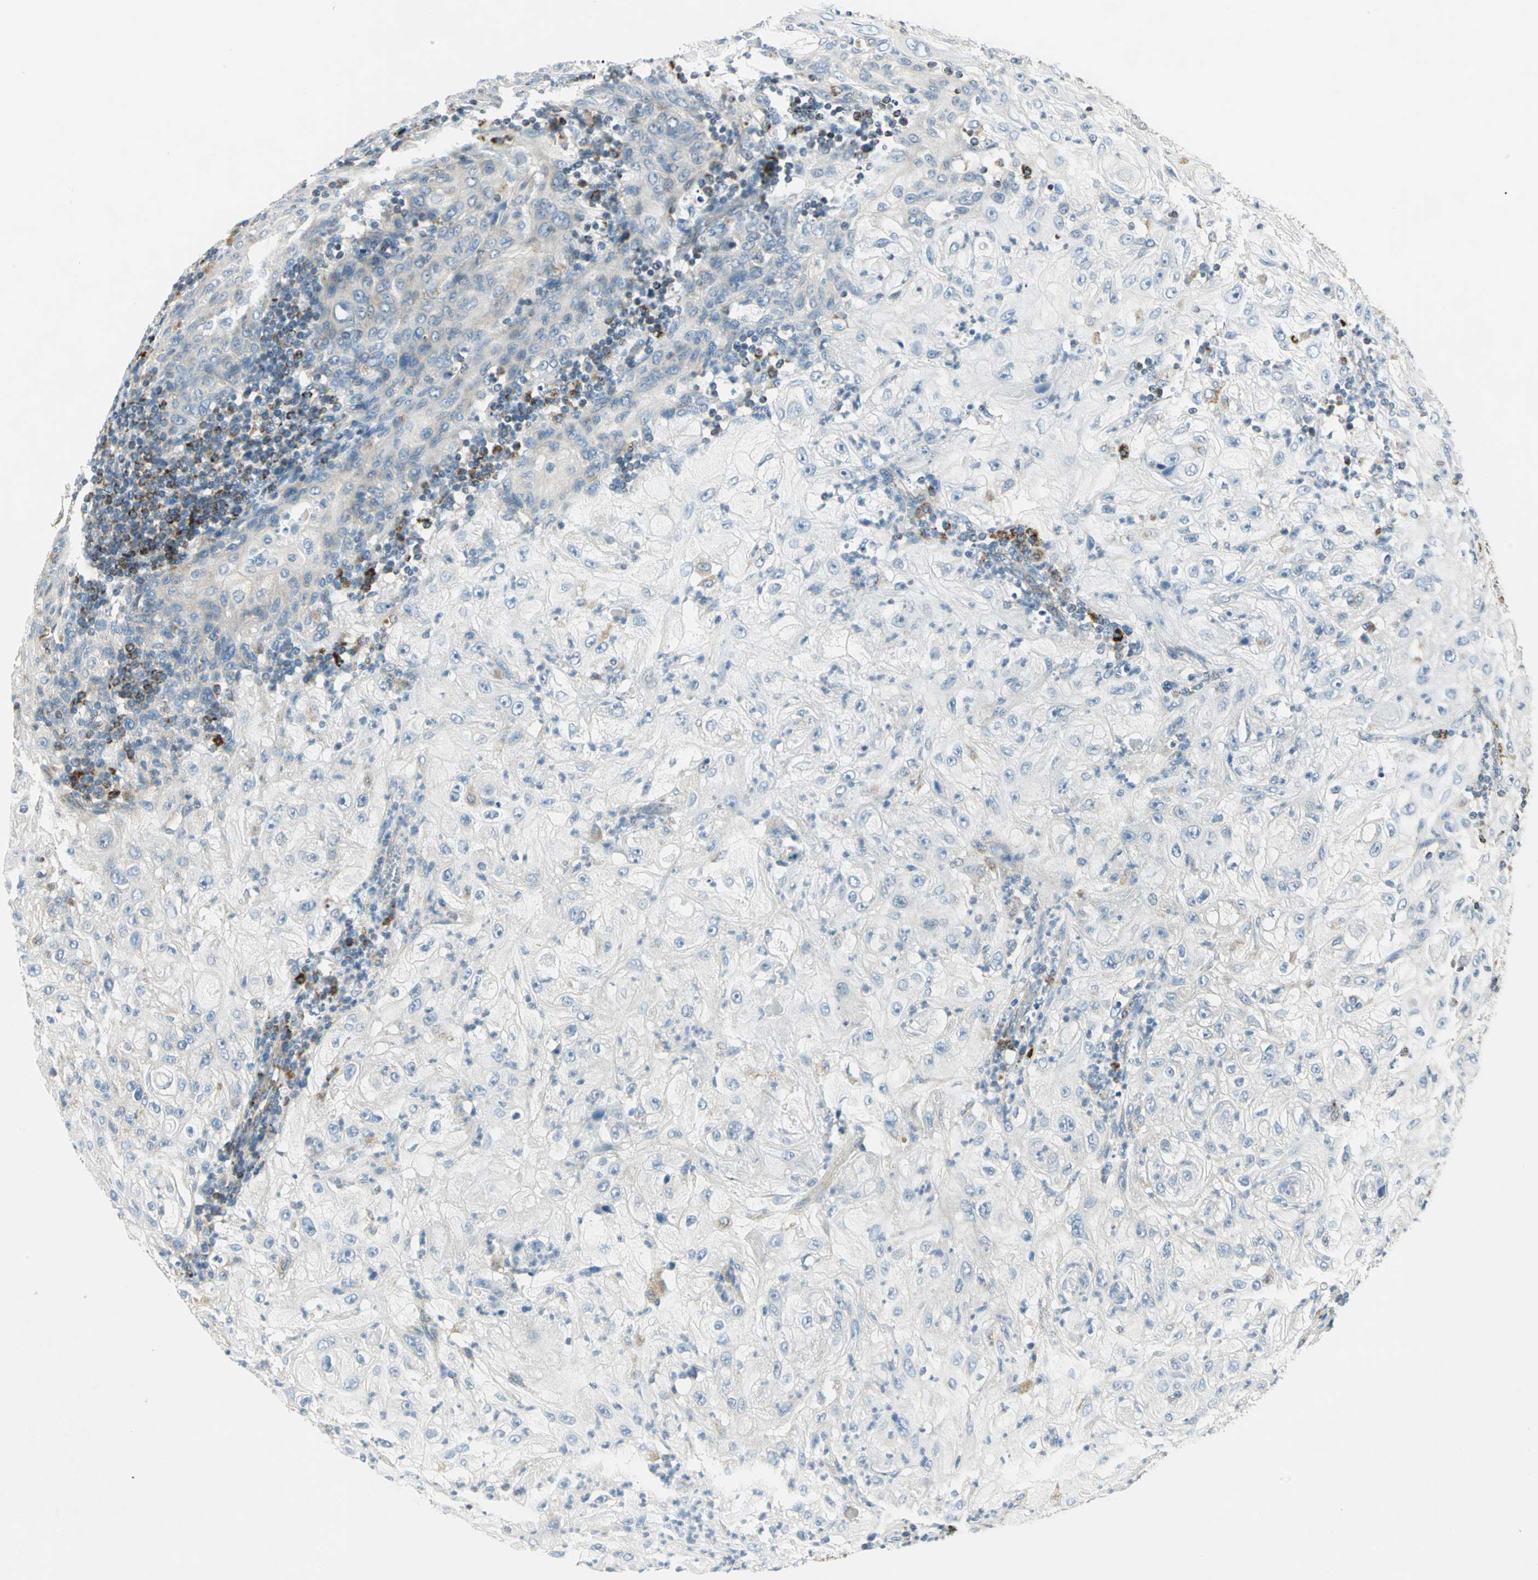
{"staining": {"intensity": "weak", "quantity": "<25%", "location": "cytoplasmic/membranous"}, "tissue": "lung cancer", "cell_type": "Tumor cells", "image_type": "cancer", "snomed": [{"axis": "morphology", "description": "Inflammation, NOS"}, {"axis": "morphology", "description": "Squamous cell carcinoma, NOS"}, {"axis": "topography", "description": "Lymph node"}, {"axis": "topography", "description": "Soft tissue"}, {"axis": "topography", "description": "Lung"}], "caption": "Immunohistochemistry (IHC) histopathology image of human lung squamous cell carcinoma stained for a protein (brown), which displays no staining in tumor cells.", "gene": "ACADM", "patient": {"sex": "male", "age": 66}}